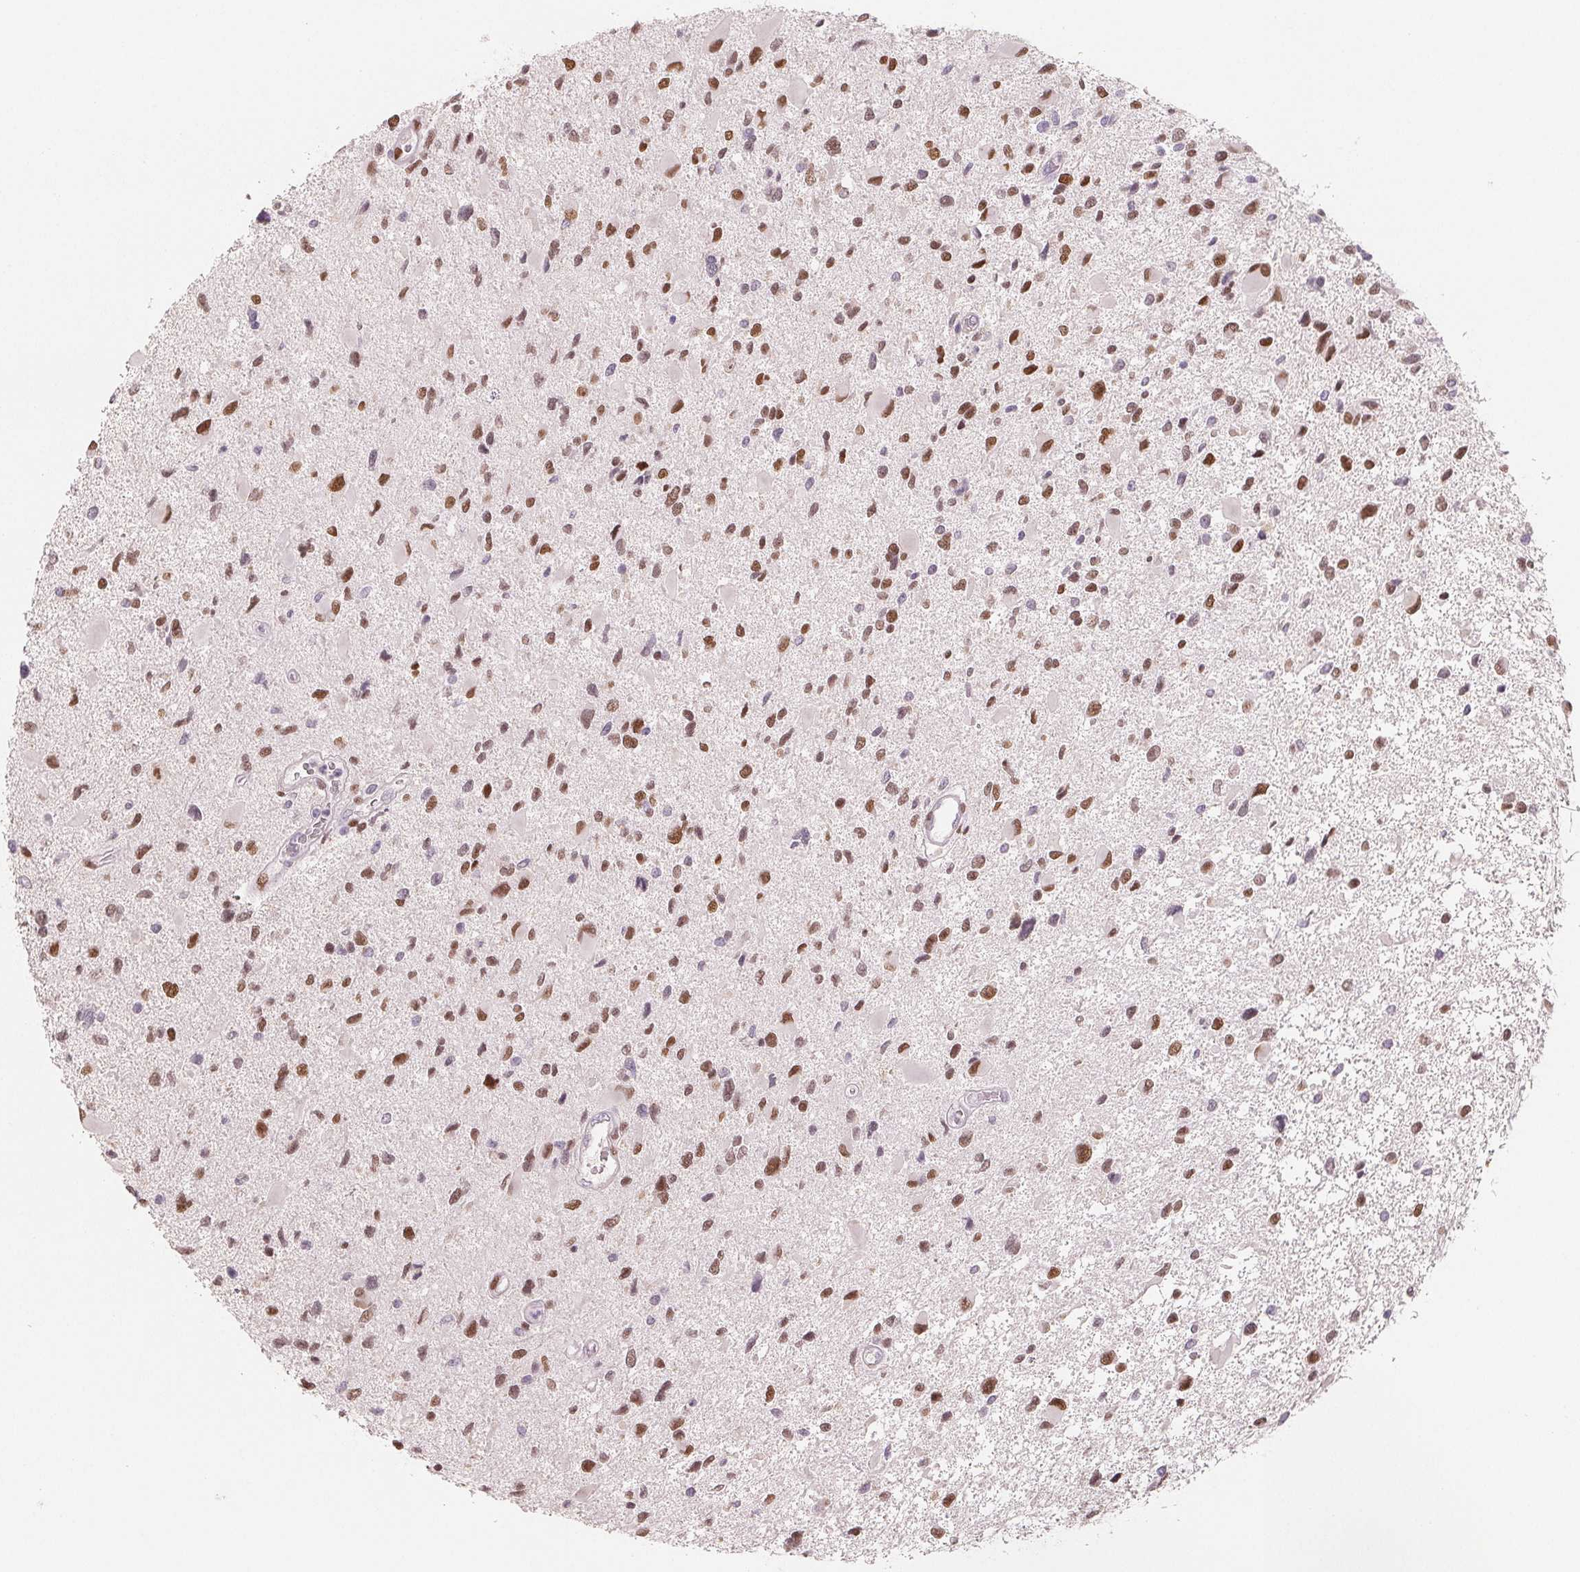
{"staining": {"intensity": "strong", "quantity": "25%-75%", "location": "nuclear"}, "tissue": "glioma", "cell_type": "Tumor cells", "image_type": "cancer", "snomed": [{"axis": "morphology", "description": "Glioma, malignant, Low grade"}, {"axis": "topography", "description": "Brain"}], "caption": "The image shows staining of malignant glioma (low-grade), revealing strong nuclear protein positivity (brown color) within tumor cells.", "gene": "SMARCD3", "patient": {"sex": "female", "age": 32}}